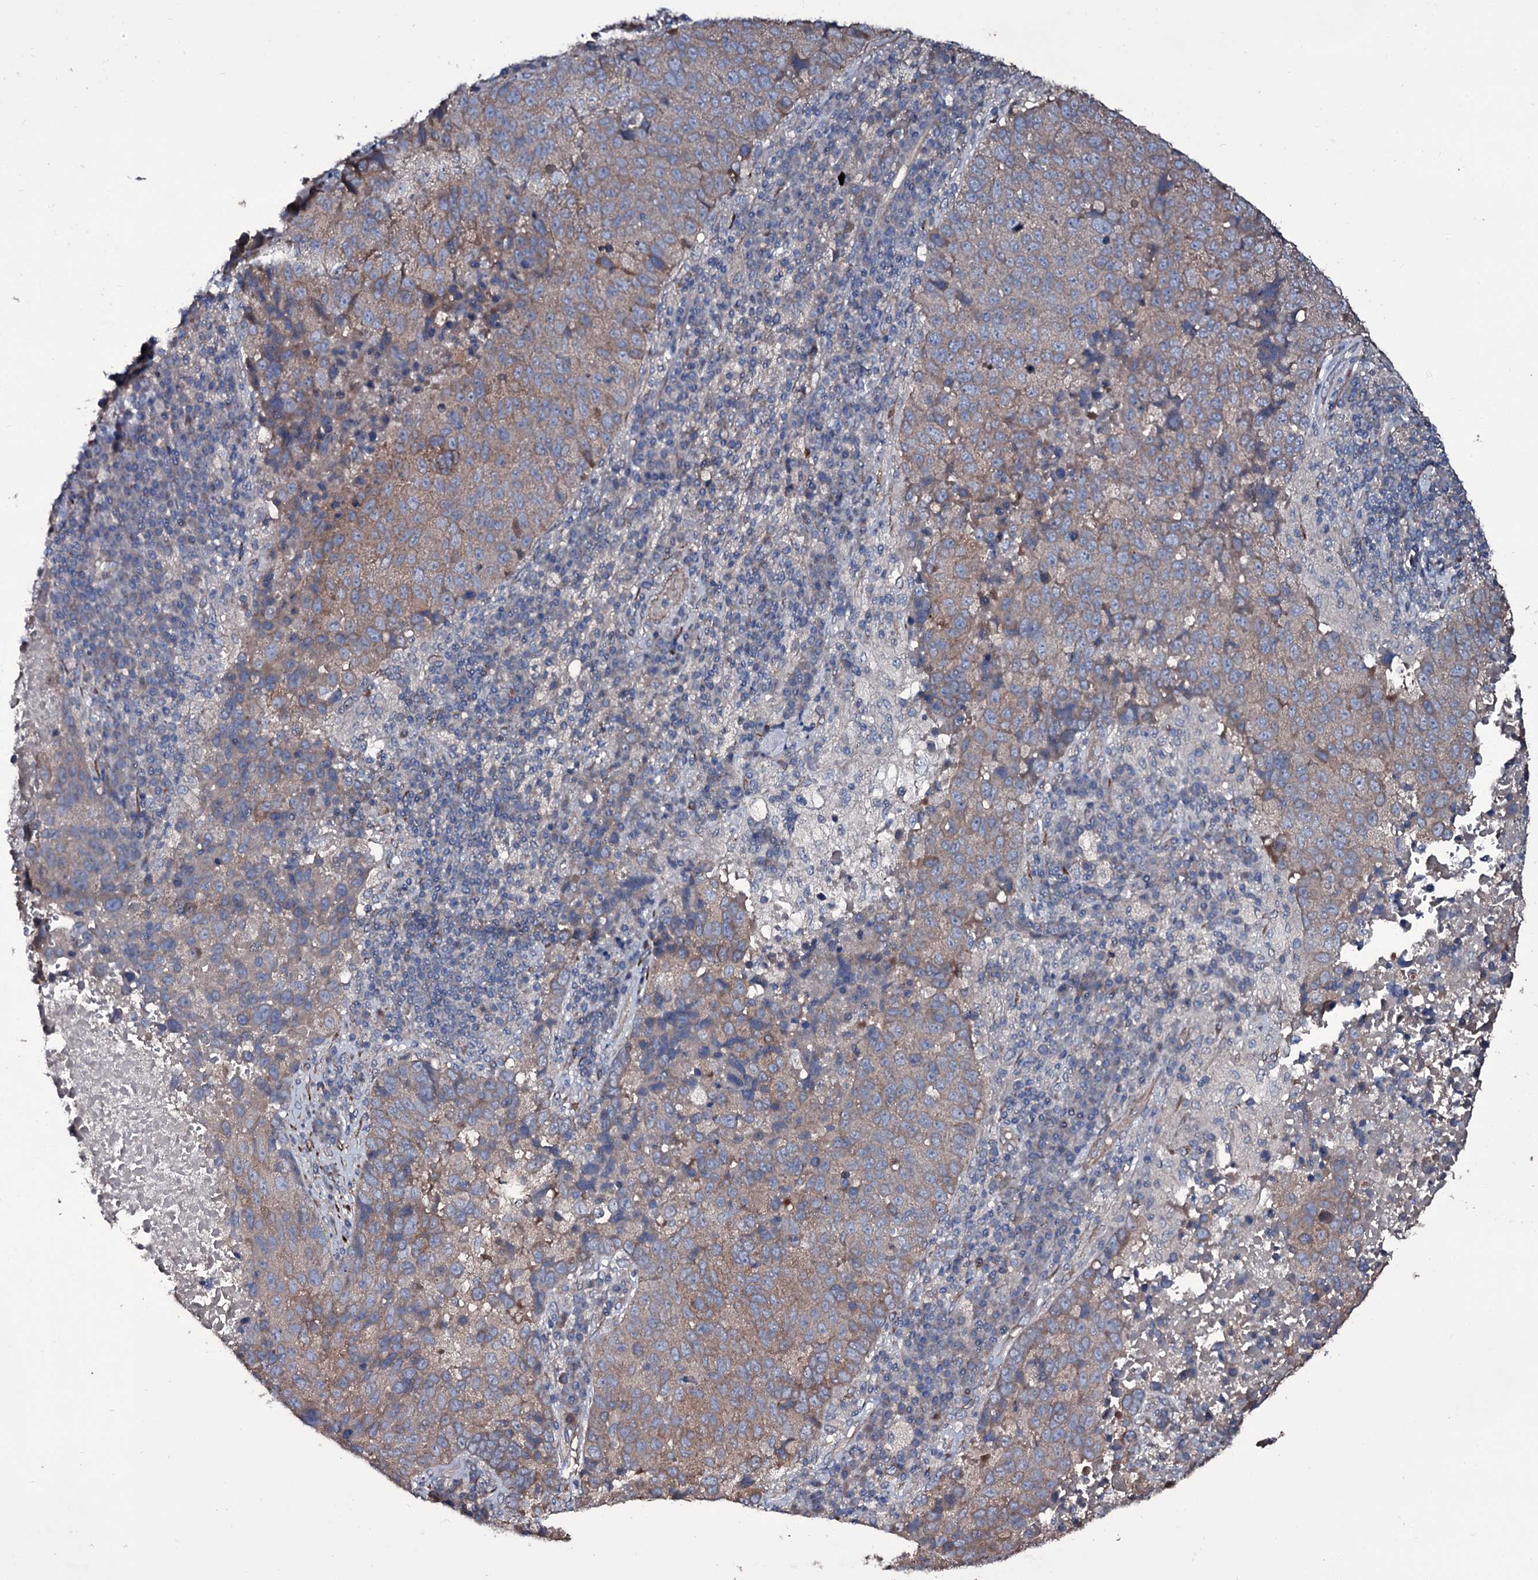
{"staining": {"intensity": "weak", "quantity": "25%-75%", "location": "cytoplasmic/membranous"}, "tissue": "lung cancer", "cell_type": "Tumor cells", "image_type": "cancer", "snomed": [{"axis": "morphology", "description": "Squamous cell carcinoma, NOS"}, {"axis": "topography", "description": "Lung"}], "caption": "Lung squamous cell carcinoma stained with immunohistochemistry shows weak cytoplasmic/membranous expression in approximately 25%-75% of tumor cells.", "gene": "WIPF3", "patient": {"sex": "male", "age": 73}}